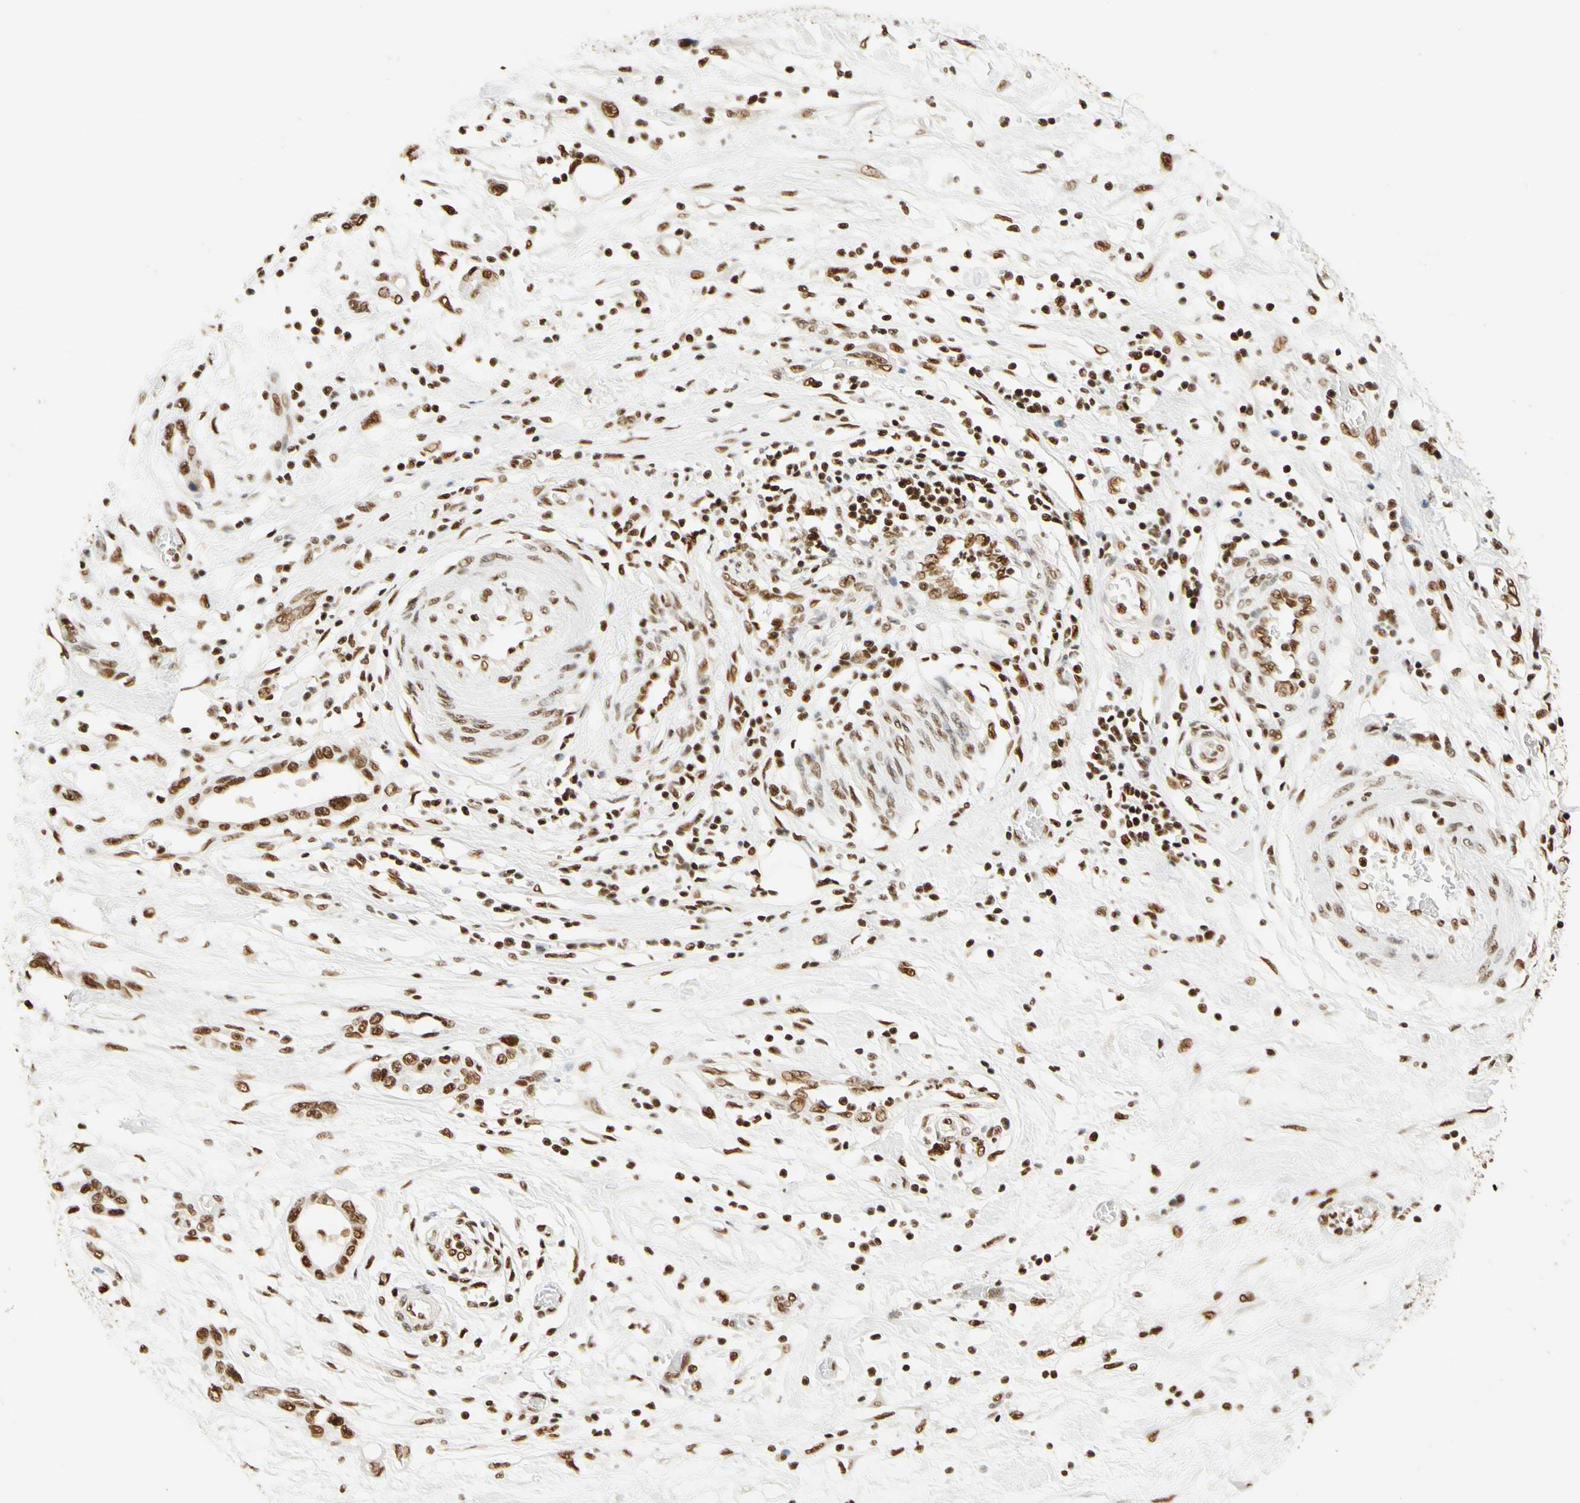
{"staining": {"intensity": "strong", "quantity": ">75%", "location": "nuclear"}, "tissue": "pancreatic cancer", "cell_type": "Tumor cells", "image_type": "cancer", "snomed": [{"axis": "morphology", "description": "Adenocarcinoma, NOS"}, {"axis": "topography", "description": "Pancreas"}], "caption": "This is an image of immunohistochemistry staining of pancreatic cancer (adenocarcinoma), which shows strong positivity in the nuclear of tumor cells.", "gene": "CDK12", "patient": {"sex": "female", "age": 57}}